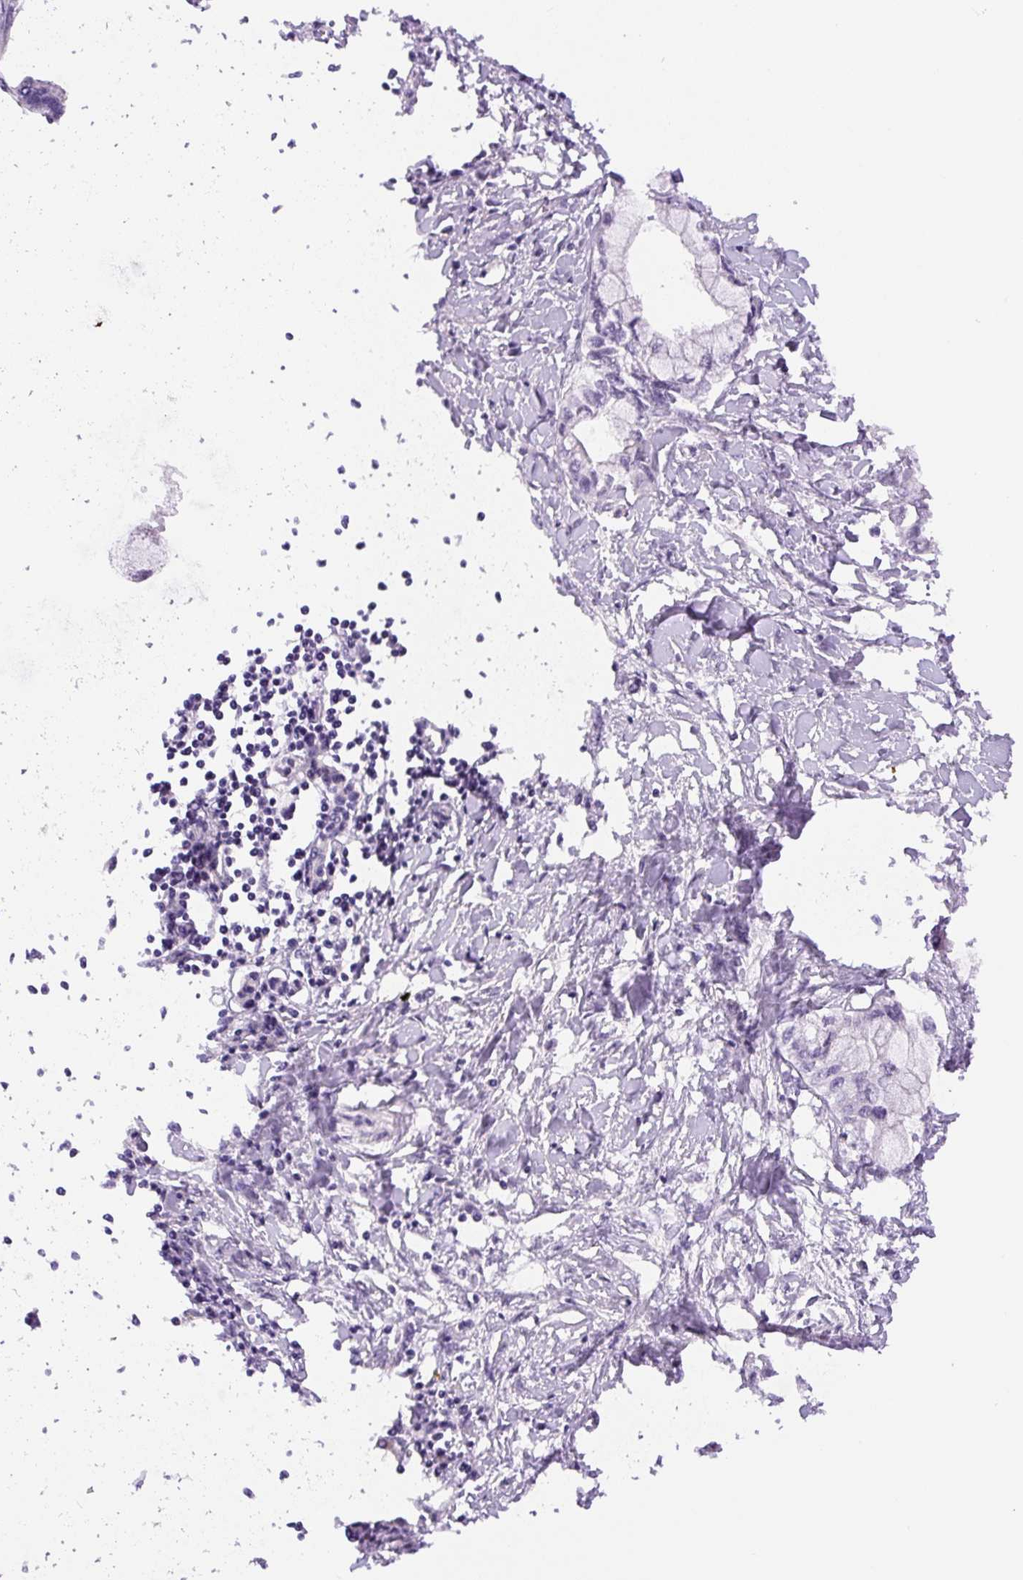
{"staining": {"intensity": "negative", "quantity": "none", "location": "none"}, "tissue": "pancreatic cancer", "cell_type": "Tumor cells", "image_type": "cancer", "snomed": [{"axis": "morphology", "description": "Adenocarcinoma, NOS"}, {"axis": "topography", "description": "Pancreas"}], "caption": "DAB (3,3'-diaminobenzidine) immunohistochemical staining of pancreatic adenocarcinoma displays no significant staining in tumor cells. (DAB (3,3'-diaminobenzidine) immunohistochemistry visualized using brightfield microscopy, high magnification).", "gene": "SIX1", "patient": {"sex": "male", "age": 48}}